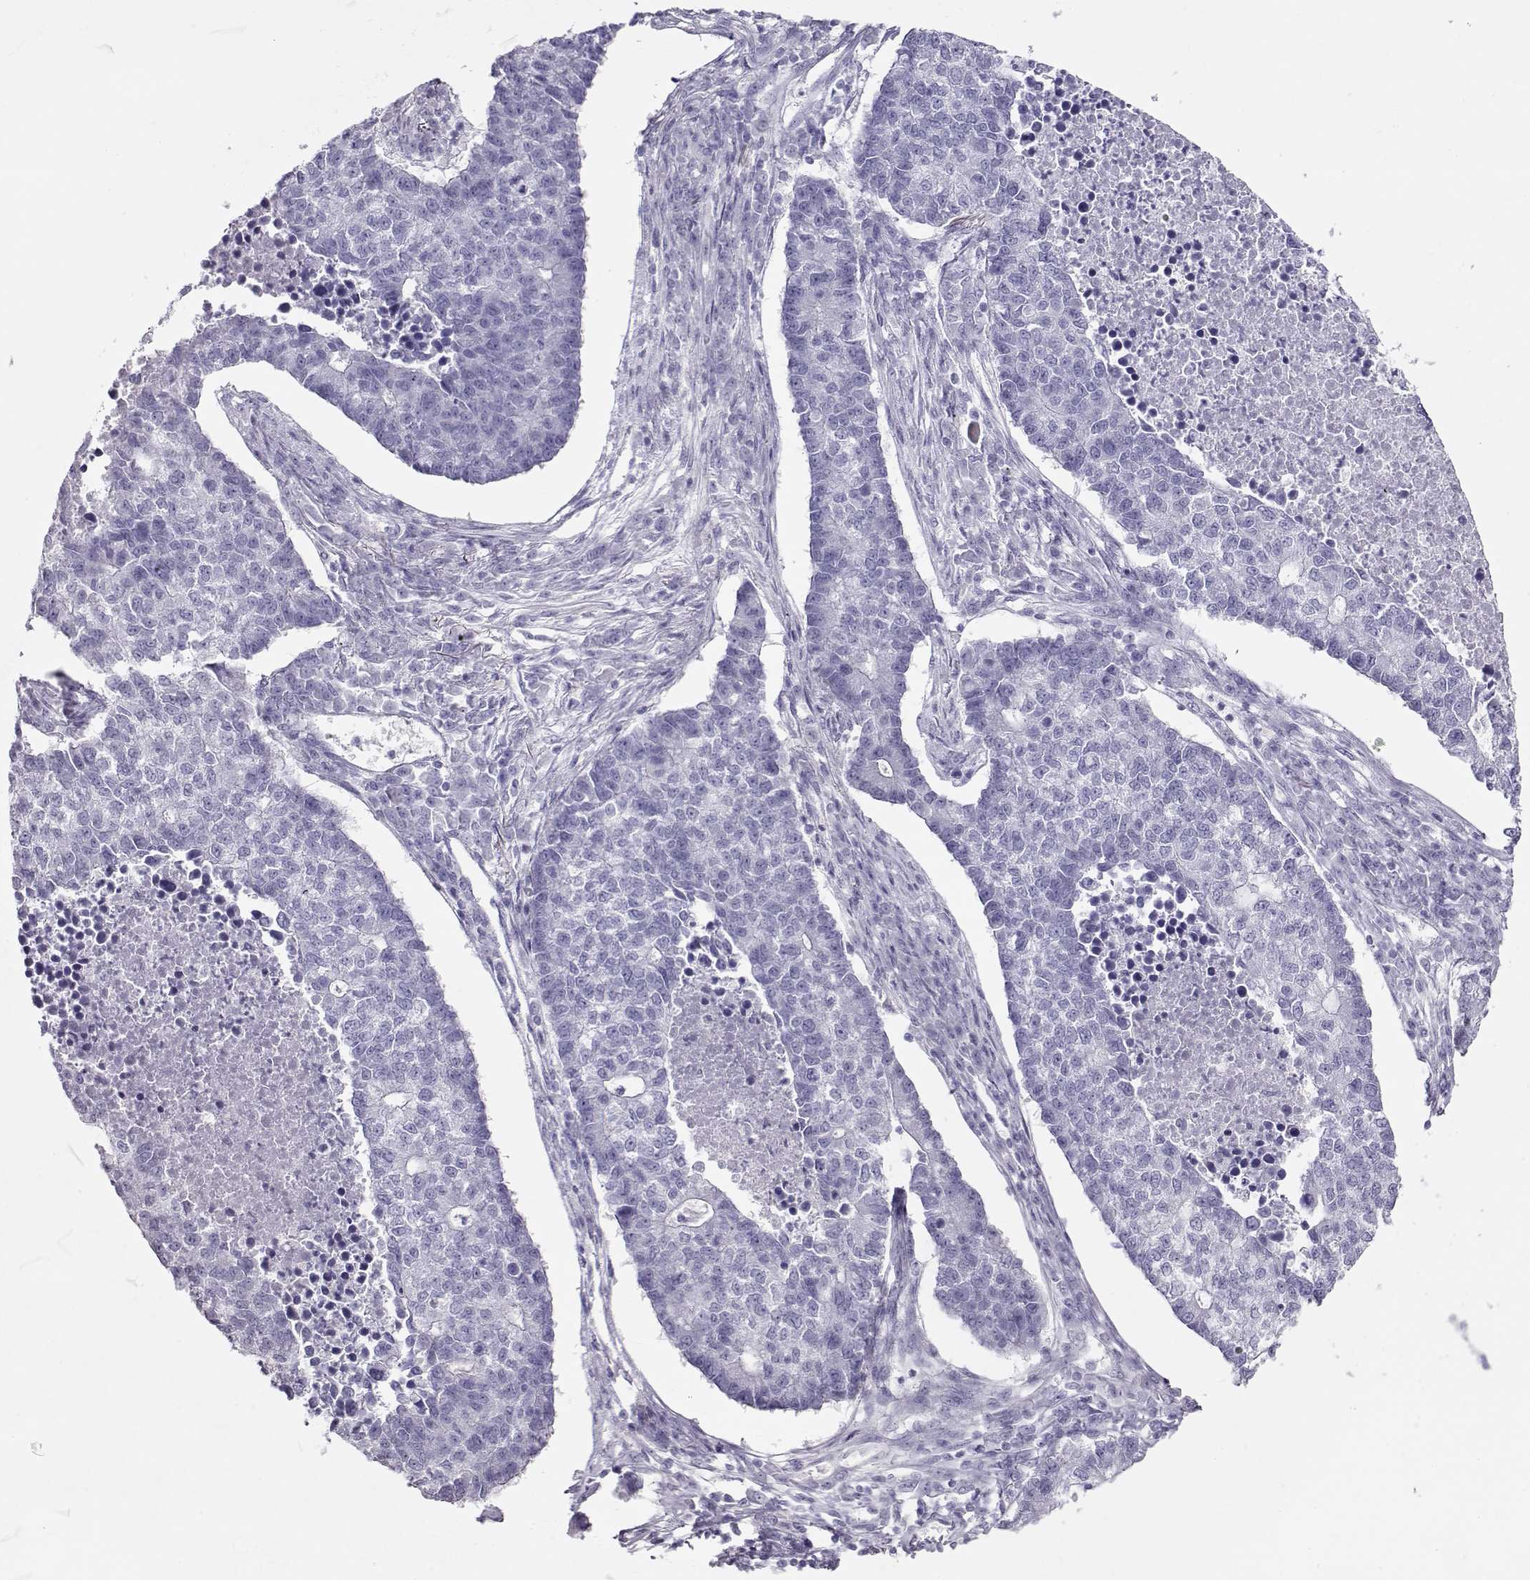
{"staining": {"intensity": "negative", "quantity": "none", "location": "none"}, "tissue": "lung cancer", "cell_type": "Tumor cells", "image_type": "cancer", "snomed": [{"axis": "morphology", "description": "Adenocarcinoma, NOS"}, {"axis": "topography", "description": "Lung"}], "caption": "Immunohistochemistry image of neoplastic tissue: human lung adenocarcinoma stained with DAB (3,3'-diaminobenzidine) displays no significant protein staining in tumor cells.", "gene": "ACTN2", "patient": {"sex": "male", "age": 57}}